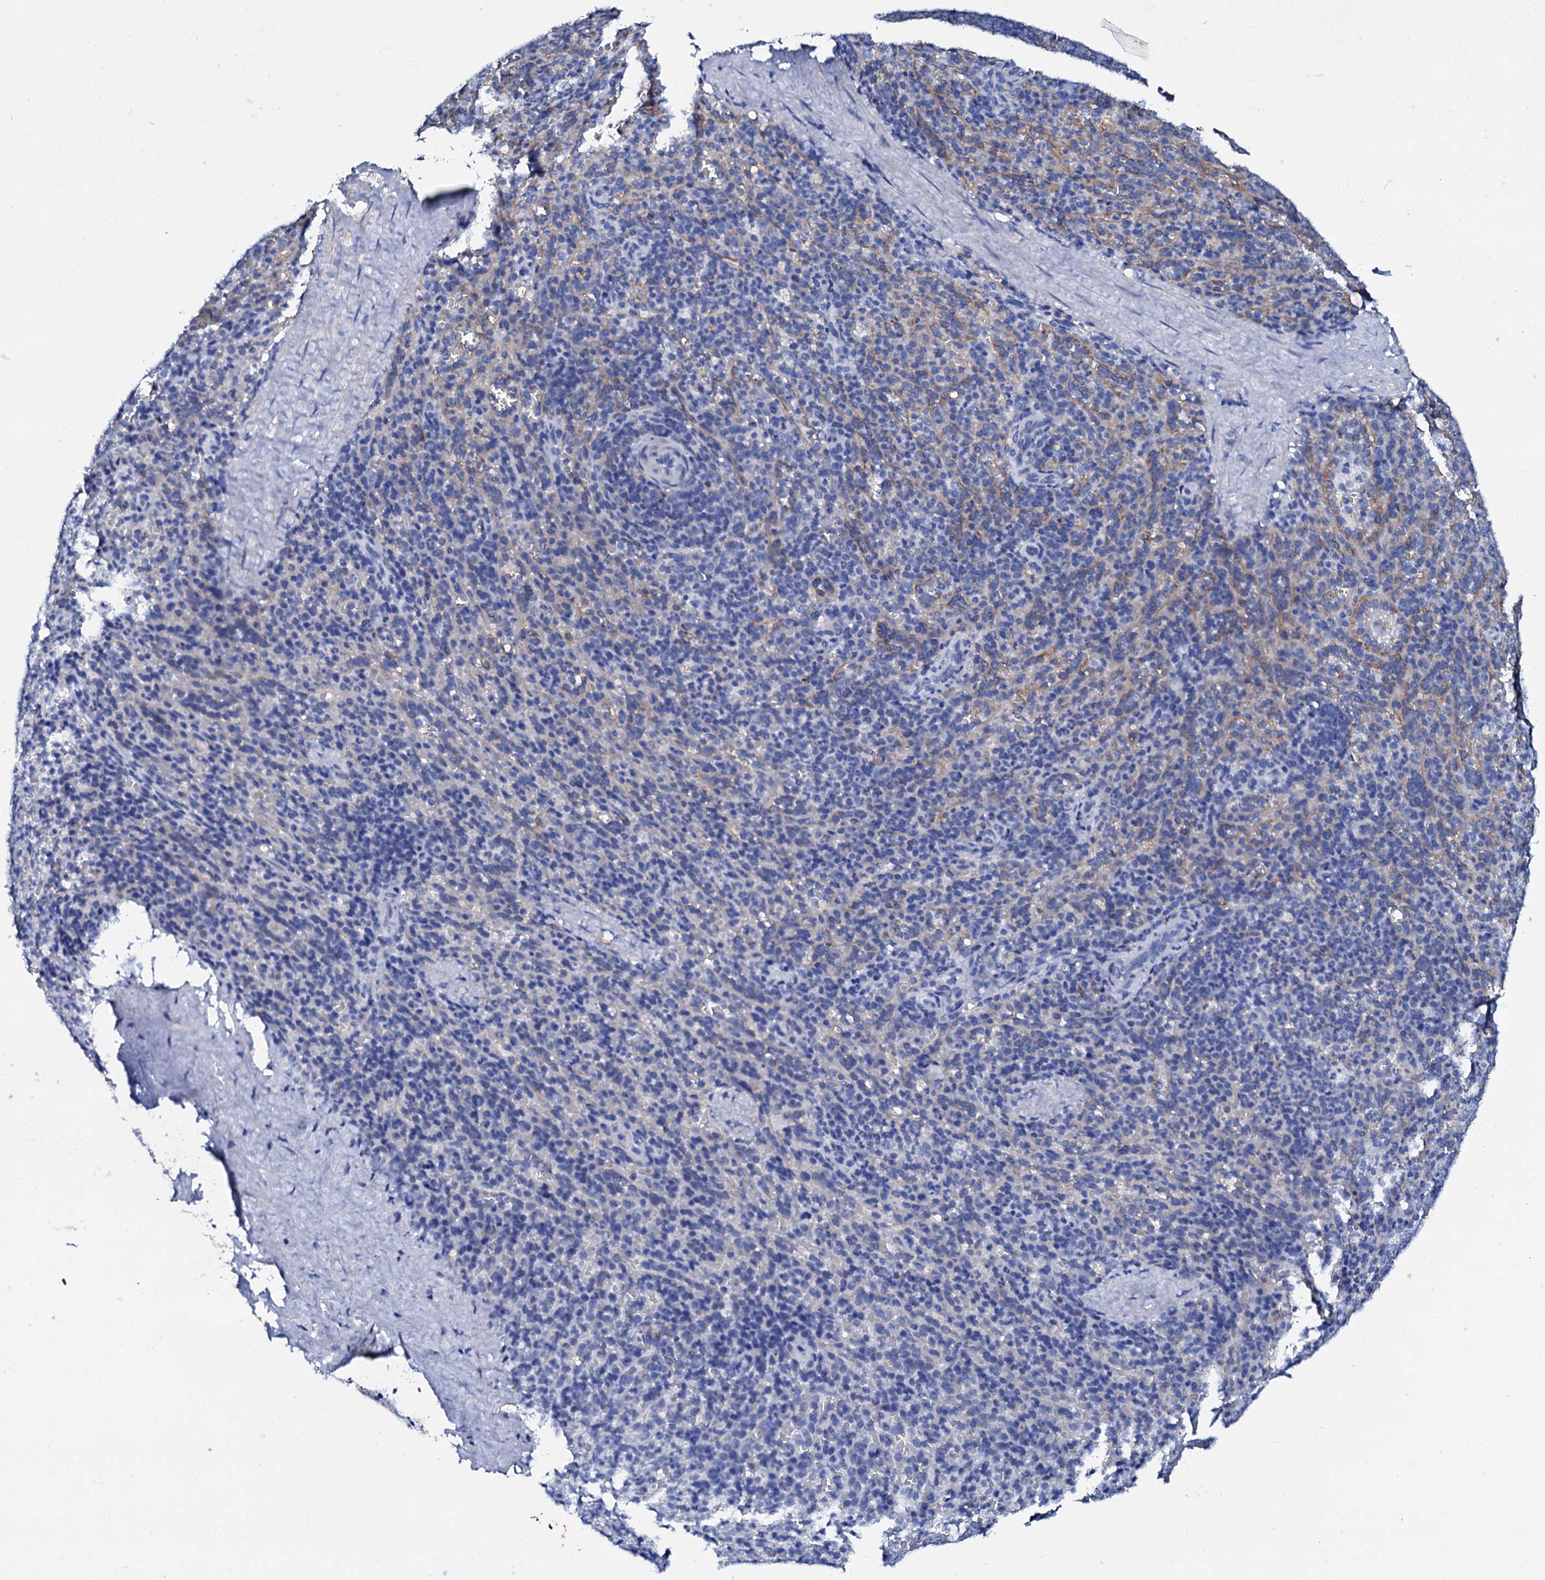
{"staining": {"intensity": "negative", "quantity": "none", "location": "none"}, "tissue": "spleen", "cell_type": "Cells in red pulp", "image_type": "normal", "snomed": [{"axis": "morphology", "description": "Normal tissue, NOS"}, {"axis": "topography", "description": "Spleen"}], "caption": "This is a micrograph of immunohistochemistry (IHC) staining of normal spleen, which shows no positivity in cells in red pulp. (DAB (3,3'-diaminobenzidine) IHC, high magnification).", "gene": "GLB1L3", "patient": {"sex": "female", "age": 21}}